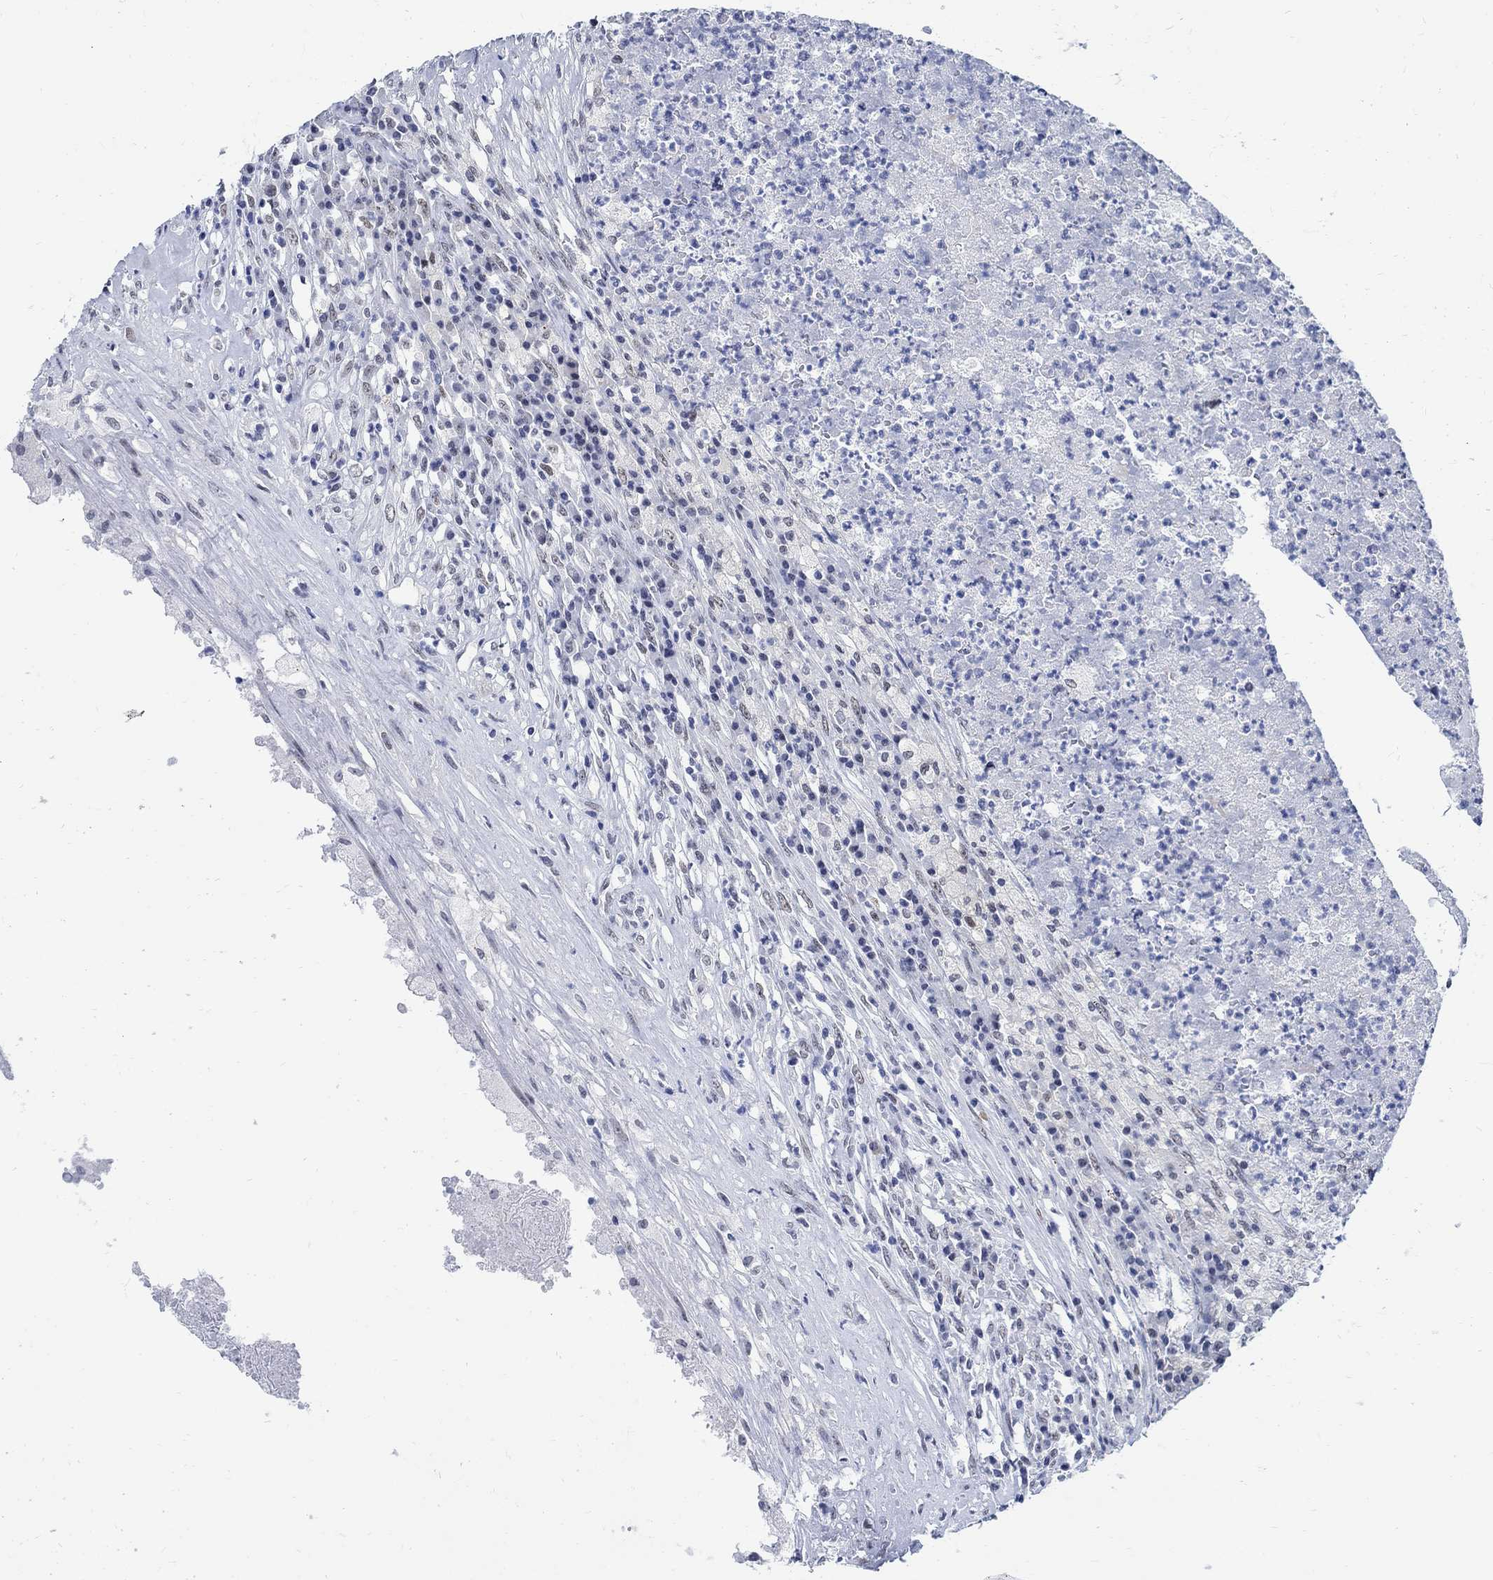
{"staining": {"intensity": "negative", "quantity": "none", "location": "none"}, "tissue": "testis cancer", "cell_type": "Tumor cells", "image_type": "cancer", "snomed": [{"axis": "morphology", "description": "Necrosis, NOS"}, {"axis": "morphology", "description": "Carcinoma, Embryonal, NOS"}, {"axis": "topography", "description": "Testis"}], "caption": "Protein analysis of testis embryonal carcinoma shows no significant staining in tumor cells.", "gene": "DLK1", "patient": {"sex": "male", "age": 19}}